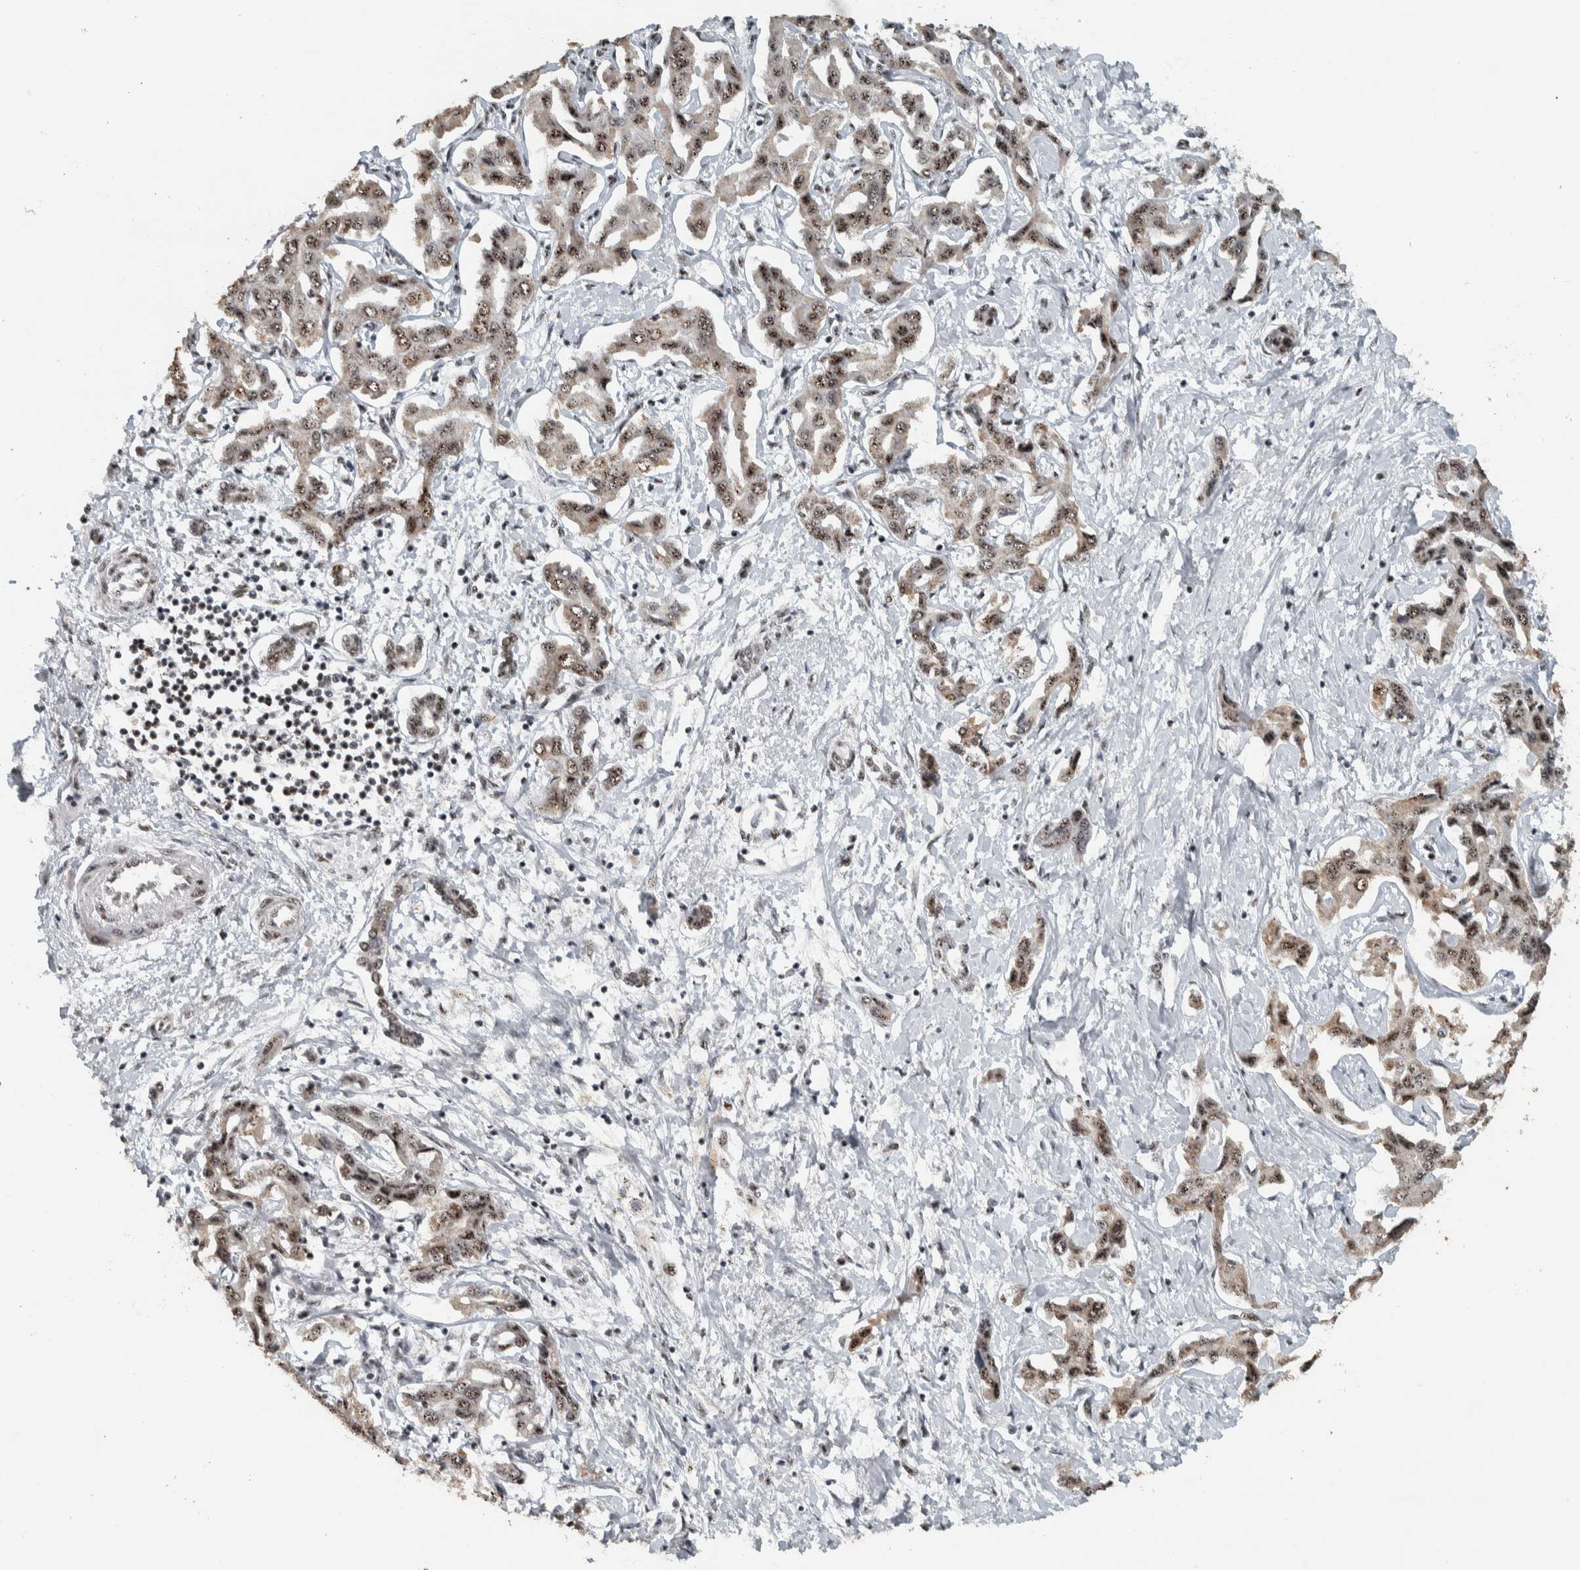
{"staining": {"intensity": "moderate", "quantity": ">75%", "location": "nuclear"}, "tissue": "liver cancer", "cell_type": "Tumor cells", "image_type": "cancer", "snomed": [{"axis": "morphology", "description": "Cholangiocarcinoma"}, {"axis": "topography", "description": "Liver"}], "caption": "Protein staining reveals moderate nuclear staining in about >75% of tumor cells in liver cancer (cholangiocarcinoma). (DAB (3,3'-diaminobenzidine) IHC with brightfield microscopy, high magnification).", "gene": "SON", "patient": {"sex": "male", "age": 59}}